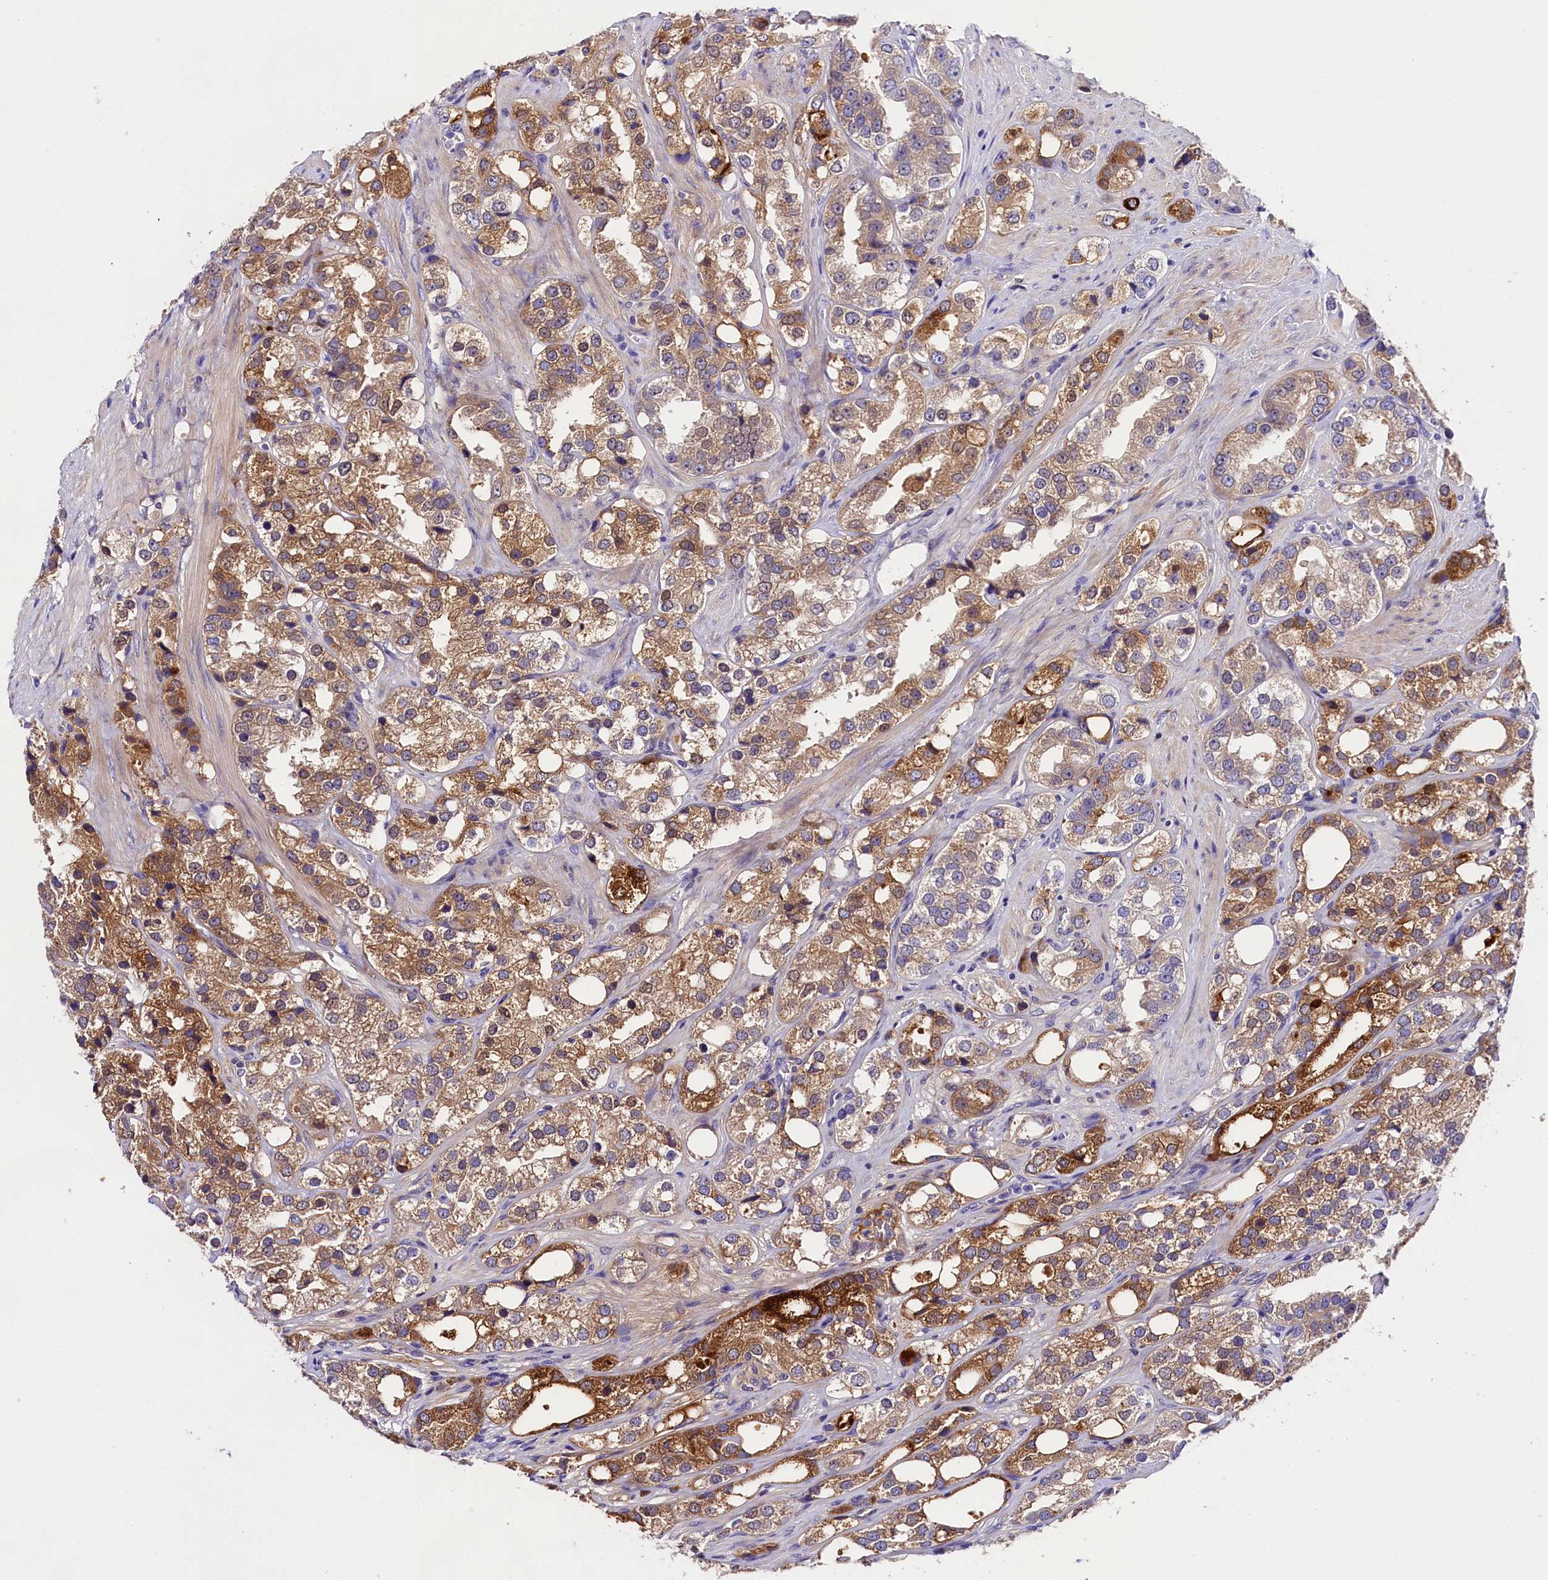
{"staining": {"intensity": "moderate", "quantity": ">75%", "location": "cytoplasmic/membranous"}, "tissue": "prostate cancer", "cell_type": "Tumor cells", "image_type": "cancer", "snomed": [{"axis": "morphology", "description": "Adenocarcinoma, NOS"}, {"axis": "topography", "description": "Prostate"}], "caption": "Immunohistochemistry (IHC) (DAB) staining of human prostate cancer displays moderate cytoplasmic/membranous protein staining in about >75% of tumor cells. The protein is stained brown, and the nuclei are stained in blue (DAB IHC with brightfield microscopy, high magnification).", "gene": "SOD3", "patient": {"sex": "male", "age": 79}}